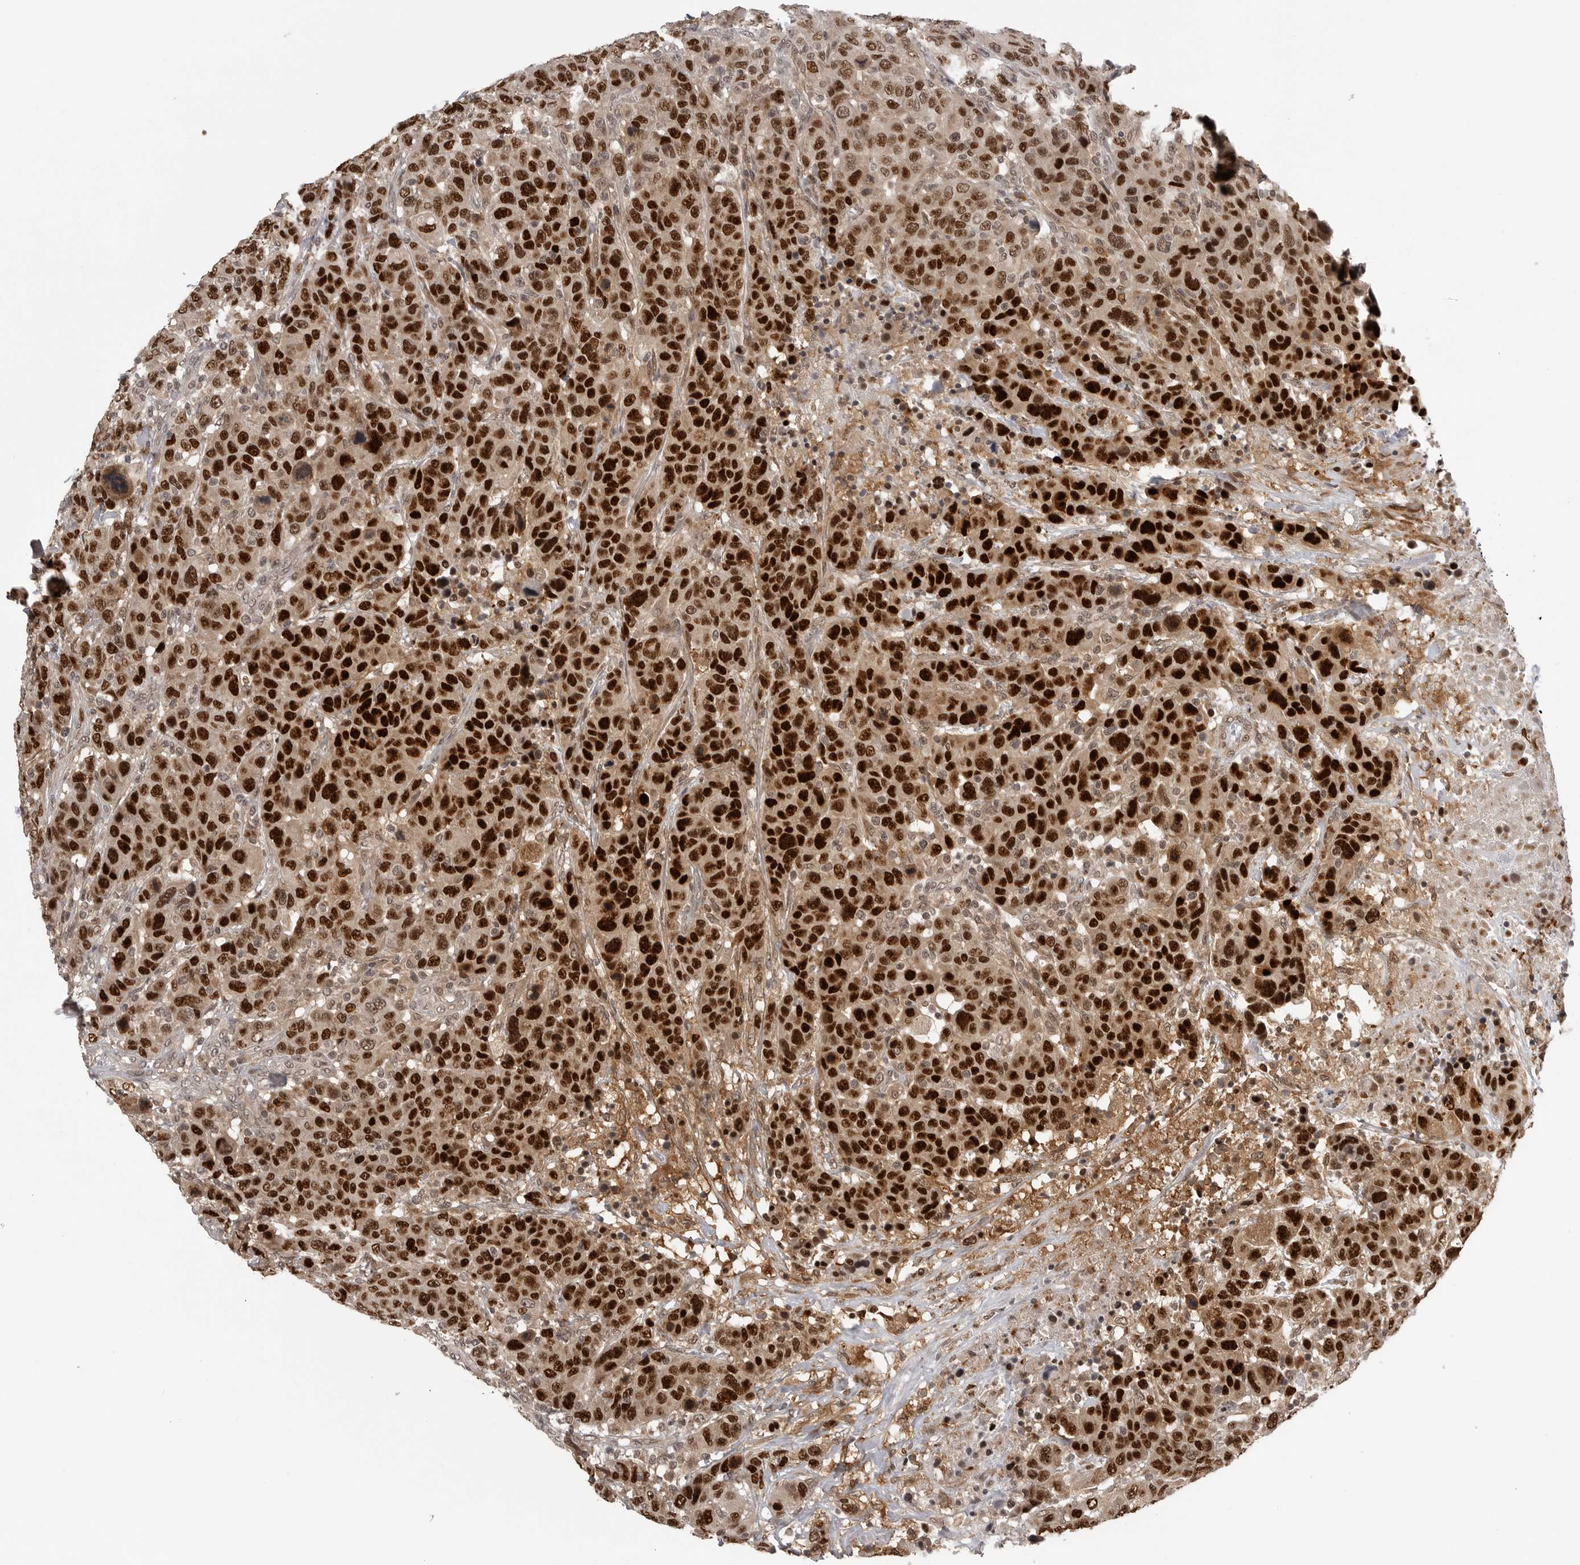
{"staining": {"intensity": "strong", "quantity": ">75%", "location": "cytoplasmic/membranous,nuclear"}, "tissue": "breast cancer", "cell_type": "Tumor cells", "image_type": "cancer", "snomed": [{"axis": "morphology", "description": "Duct carcinoma"}, {"axis": "topography", "description": "Breast"}], "caption": "IHC image of neoplastic tissue: invasive ductal carcinoma (breast) stained using immunohistochemistry (IHC) shows high levels of strong protein expression localized specifically in the cytoplasmic/membranous and nuclear of tumor cells, appearing as a cytoplasmic/membranous and nuclear brown color.", "gene": "PEG3", "patient": {"sex": "female", "age": 37}}